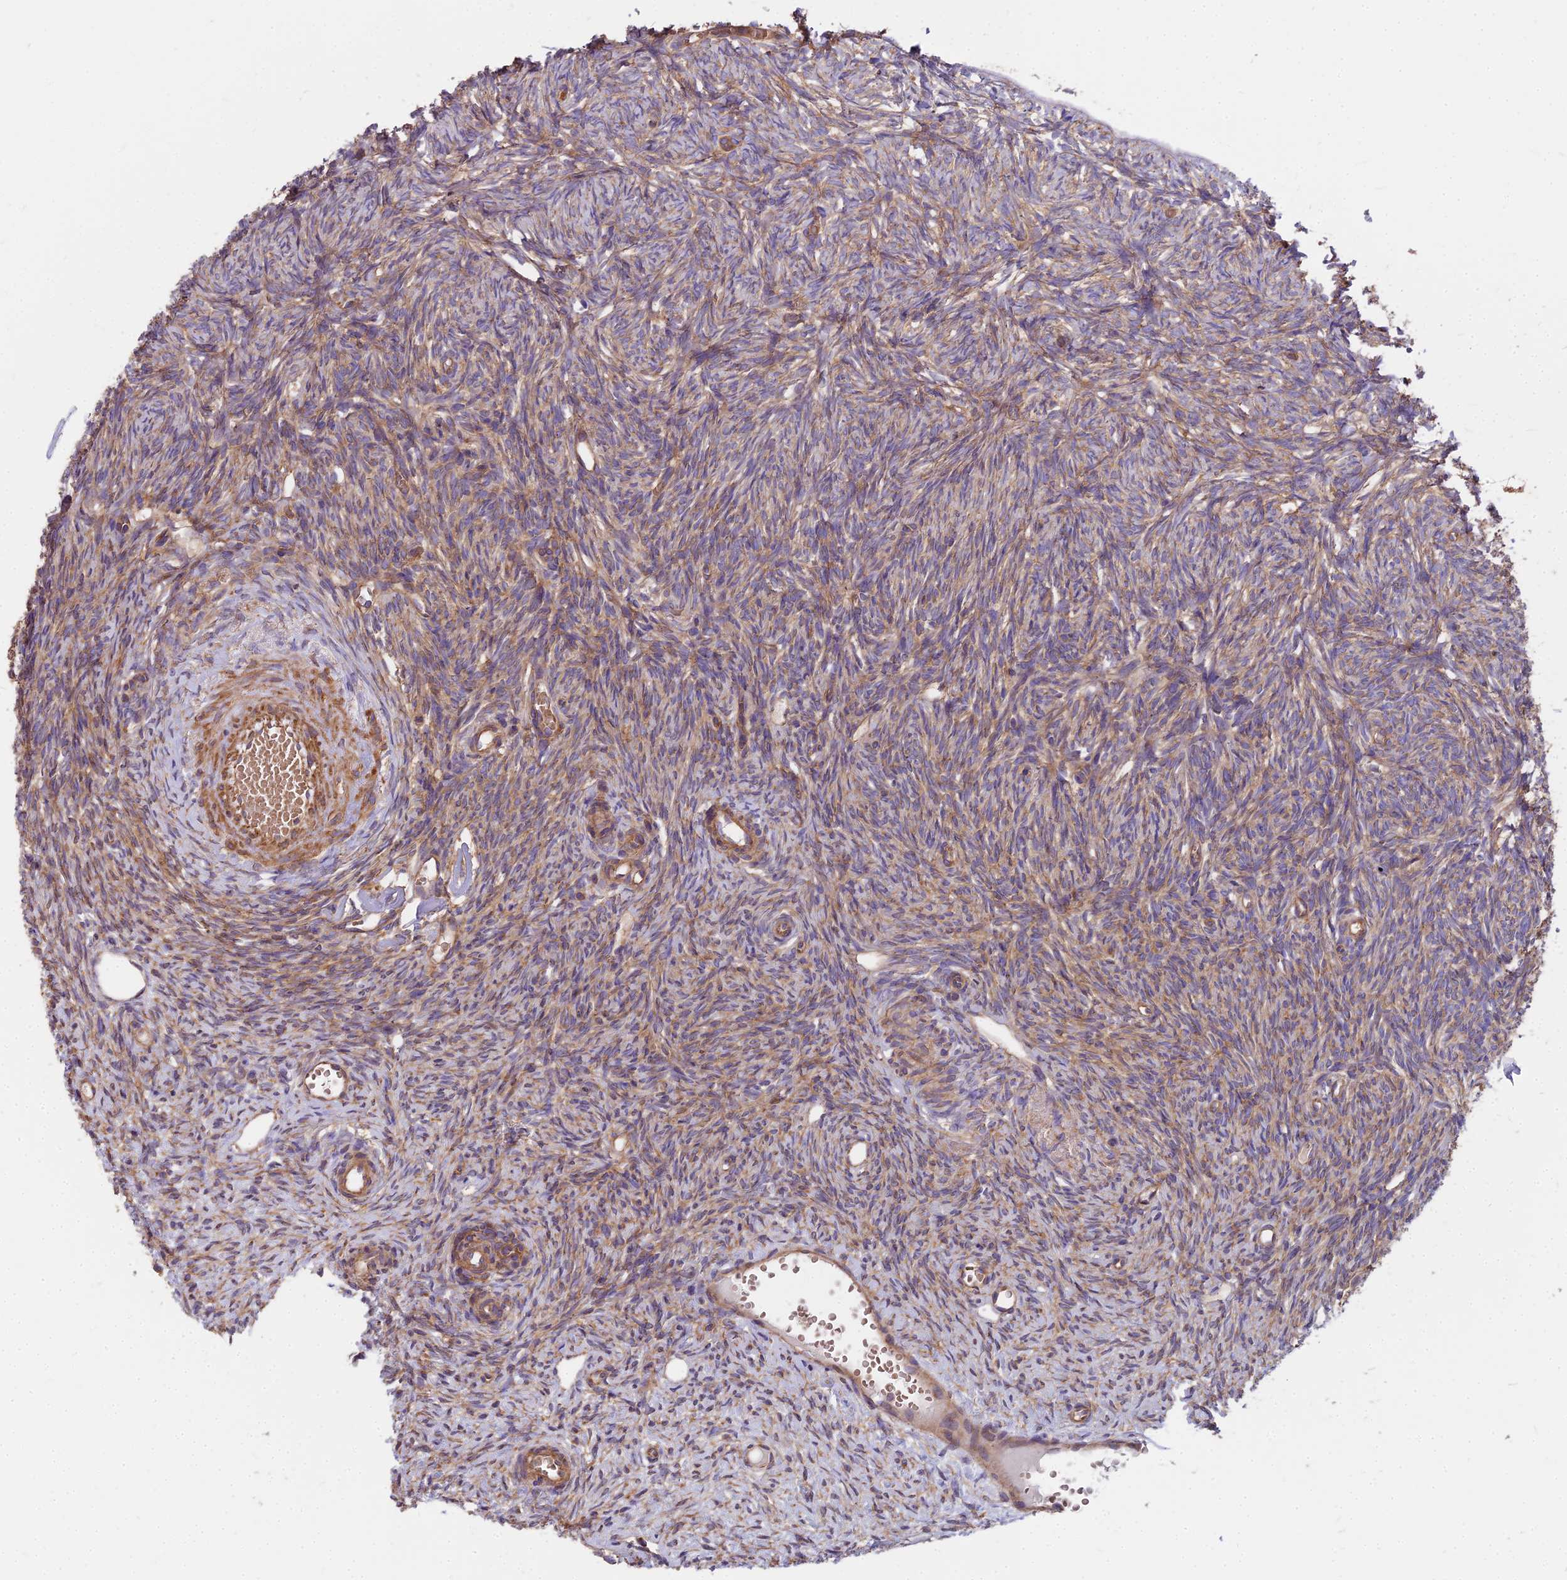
{"staining": {"intensity": "moderate", "quantity": "25%-75%", "location": "cytoplasmic/membranous"}, "tissue": "ovary", "cell_type": "Ovarian stroma cells", "image_type": "normal", "snomed": [{"axis": "morphology", "description": "Normal tissue, NOS"}, {"axis": "topography", "description": "Ovary"}], "caption": "Protein expression analysis of normal ovary reveals moderate cytoplasmic/membranous expression in approximately 25%-75% of ovarian stroma cells.", "gene": "DCTN3", "patient": {"sex": "female", "age": 51}}